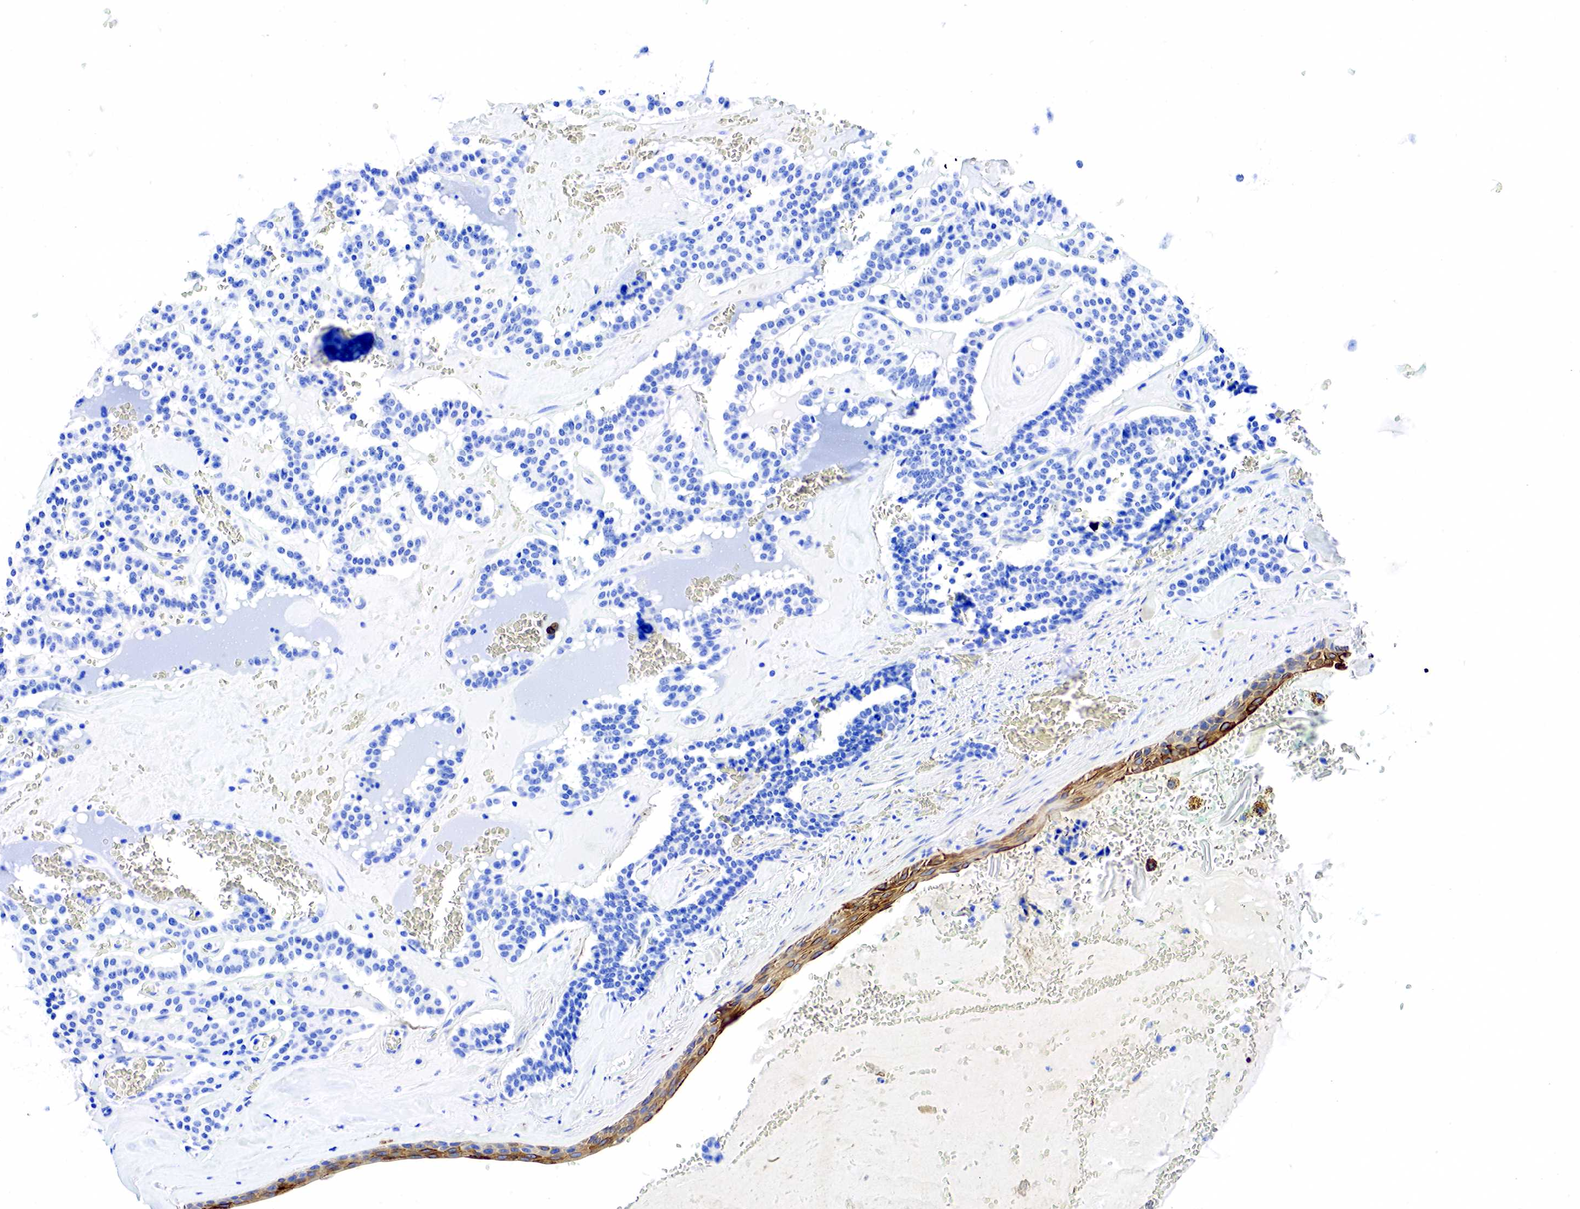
{"staining": {"intensity": "negative", "quantity": "none", "location": "none"}, "tissue": "carcinoid", "cell_type": "Tumor cells", "image_type": "cancer", "snomed": [{"axis": "morphology", "description": "Carcinoid, malignant, NOS"}, {"axis": "topography", "description": "Bronchus"}], "caption": "Protein analysis of carcinoid (malignant) reveals no significant positivity in tumor cells.", "gene": "KRT7", "patient": {"sex": "male", "age": 55}}